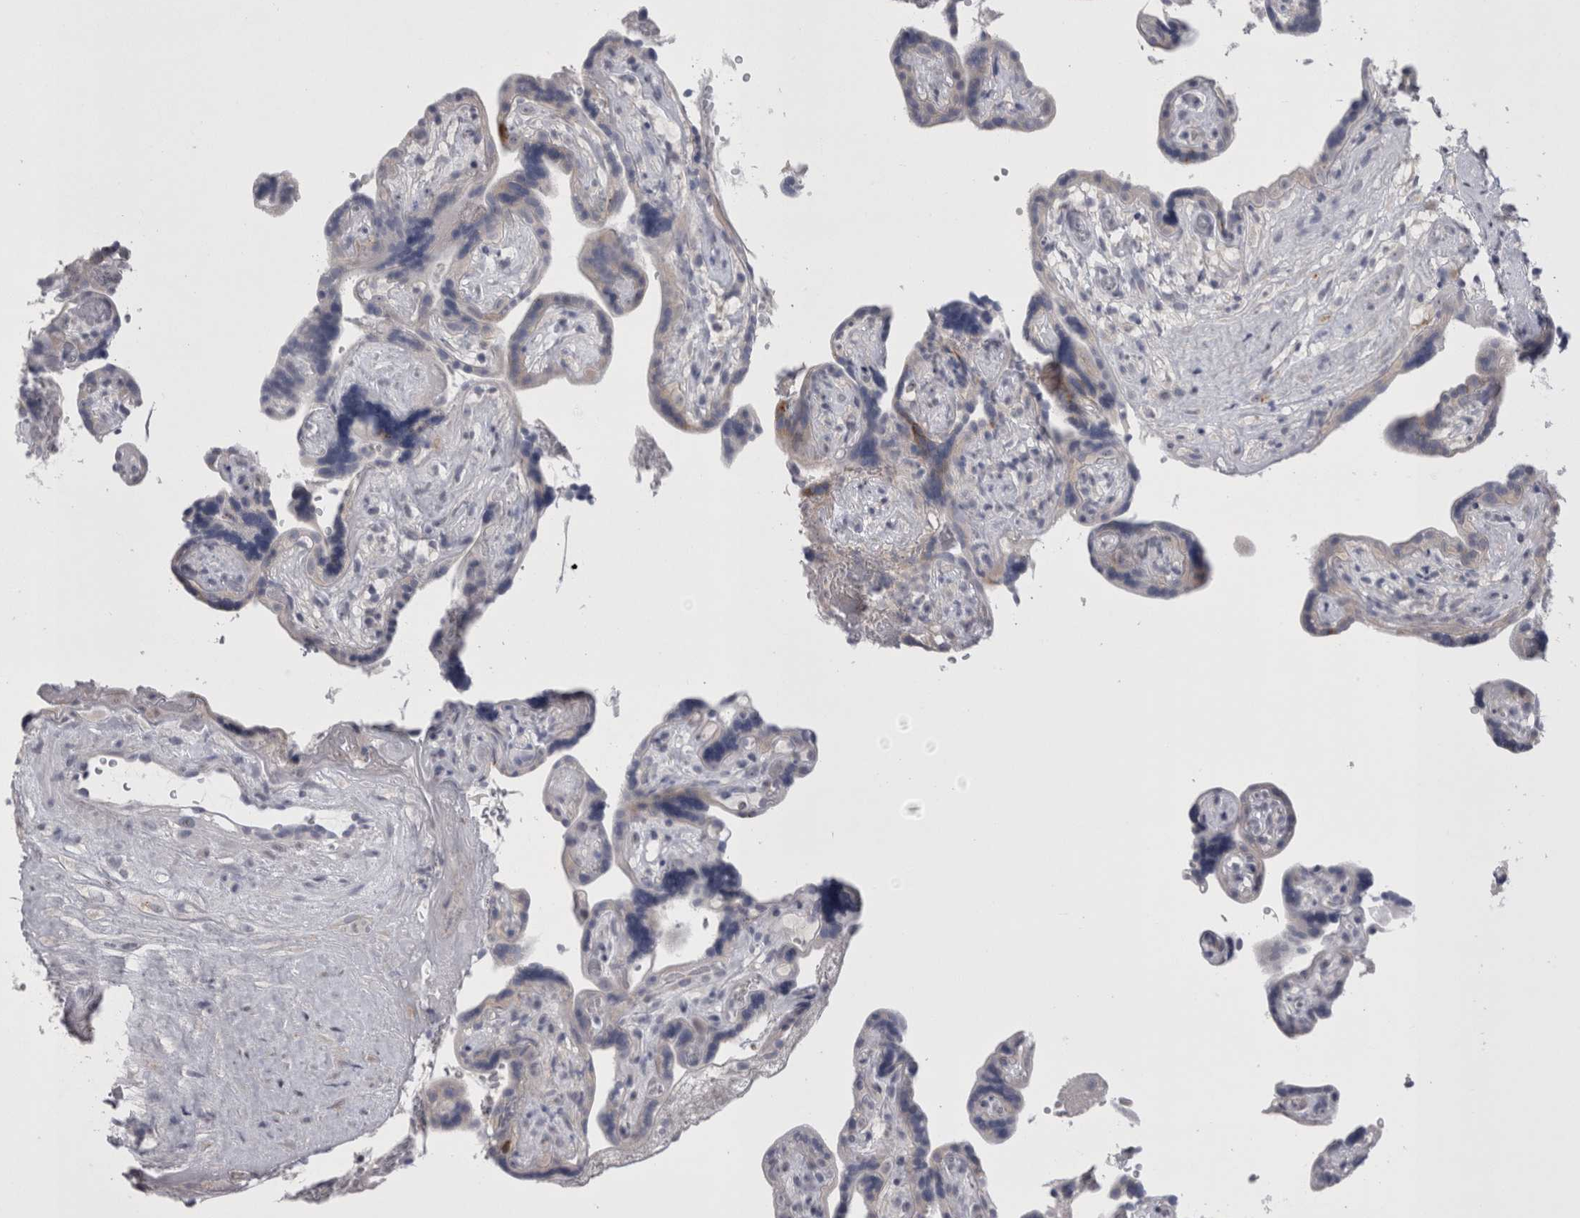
{"staining": {"intensity": "negative", "quantity": "none", "location": "none"}, "tissue": "placenta", "cell_type": "Decidual cells", "image_type": "normal", "snomed": [{"axis": "morphology", "description": "Normal tissue, NOS"}, {"axis": "topography", "description": "Placenta"}], "caption": "This is an immunohistochemistry photomicrograph of unremarkable placenta. There is no positivity in decidual cells.", "gene": "PWP2", "patient": {"sex": "female", "age": 30}}